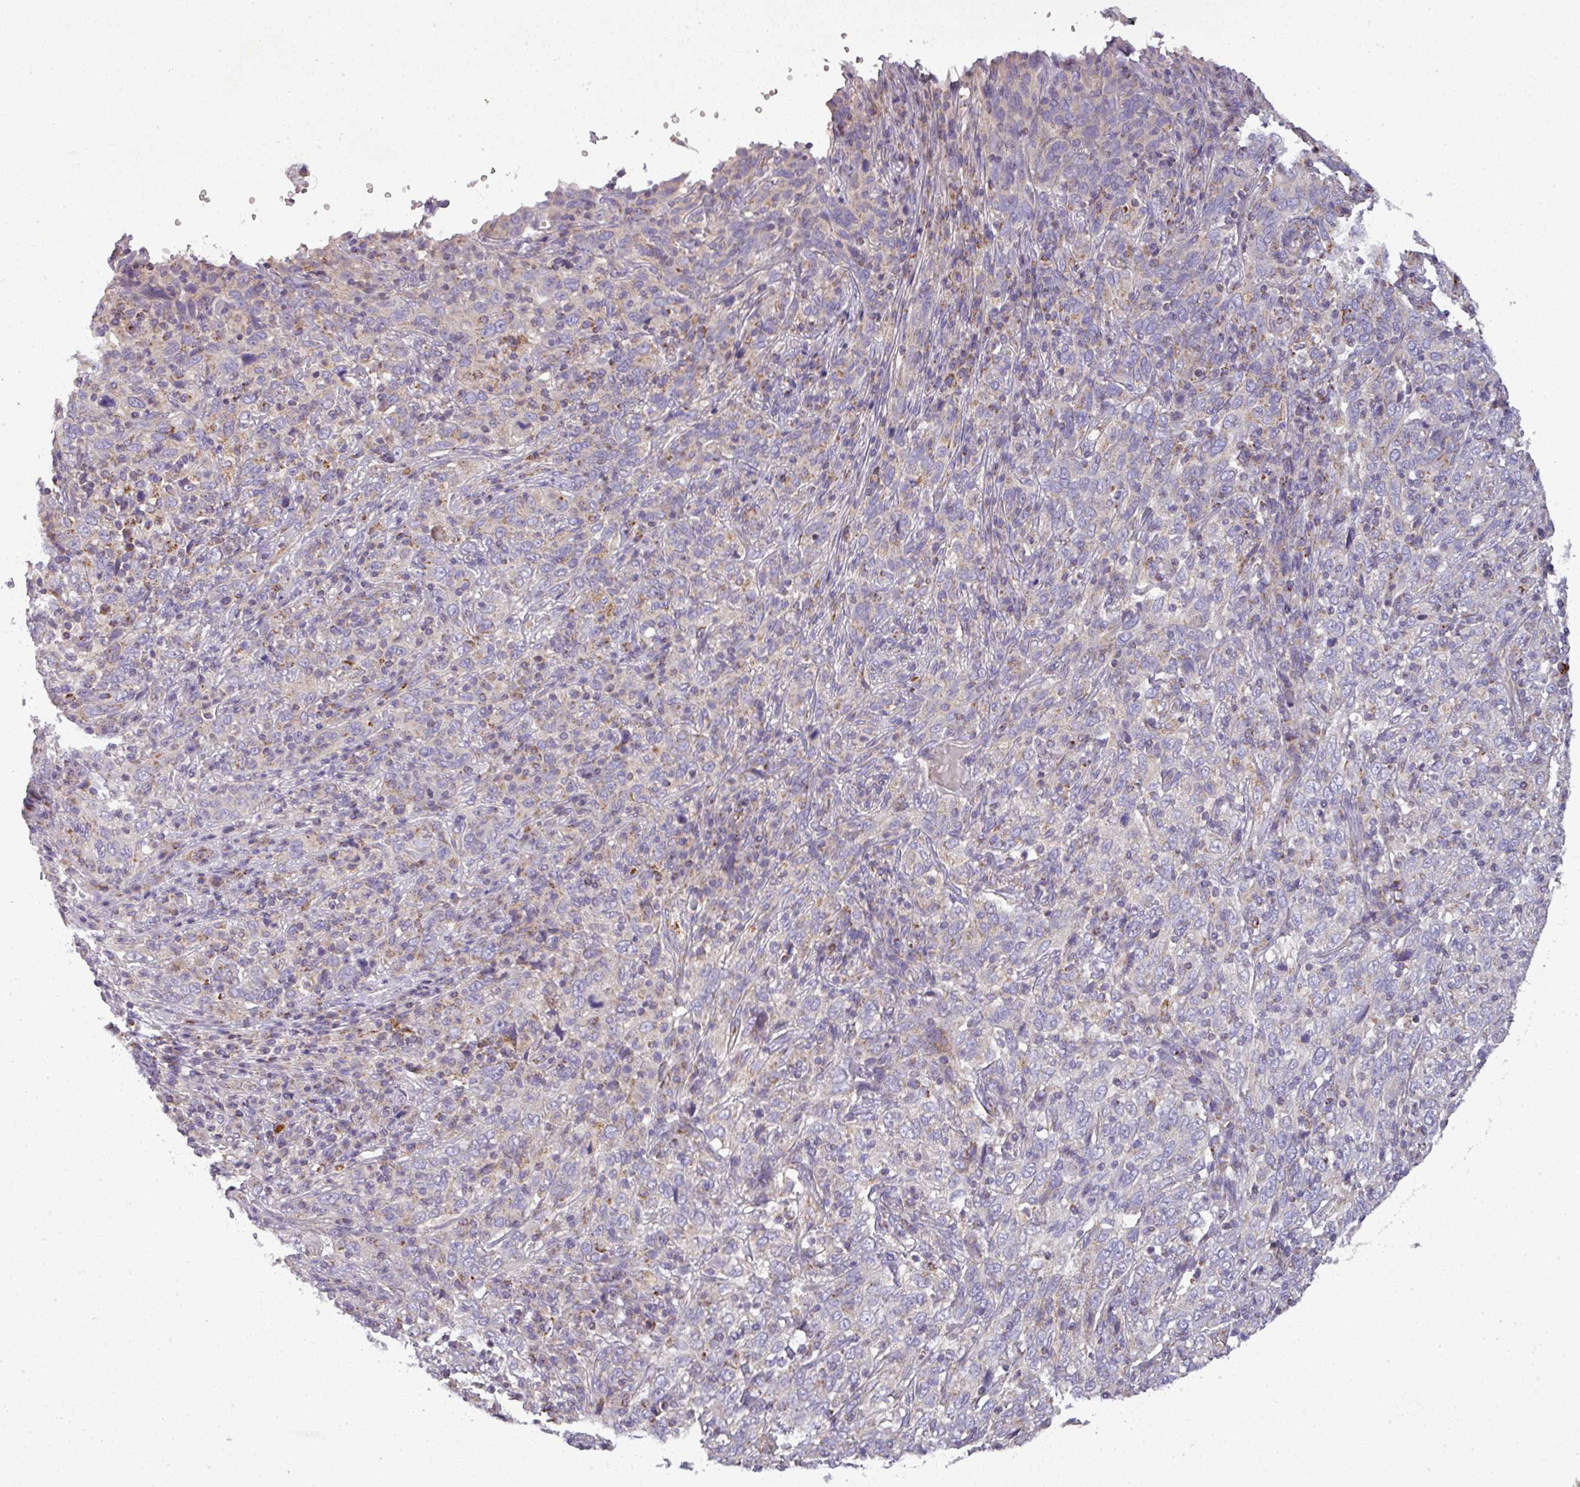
{"staining": {"intensity": "negative", "quantity": "none", "location": "none"}, "tissue": "cervical cancer", "cell_type": "Tumor cells", "image_type": "cancer", "snomed": [{"axis": "morphology", "description": "Squamous cell carcinoma, NOS"}, {"axis": "topography", "description": "Cervix"}], "caption": "Tumor cells are negative for brown protein staining in cervical cancer (squamous cell carcinoma).", "gene": "PNMA6A", "patient": {"sex": "female", "age": 46}}